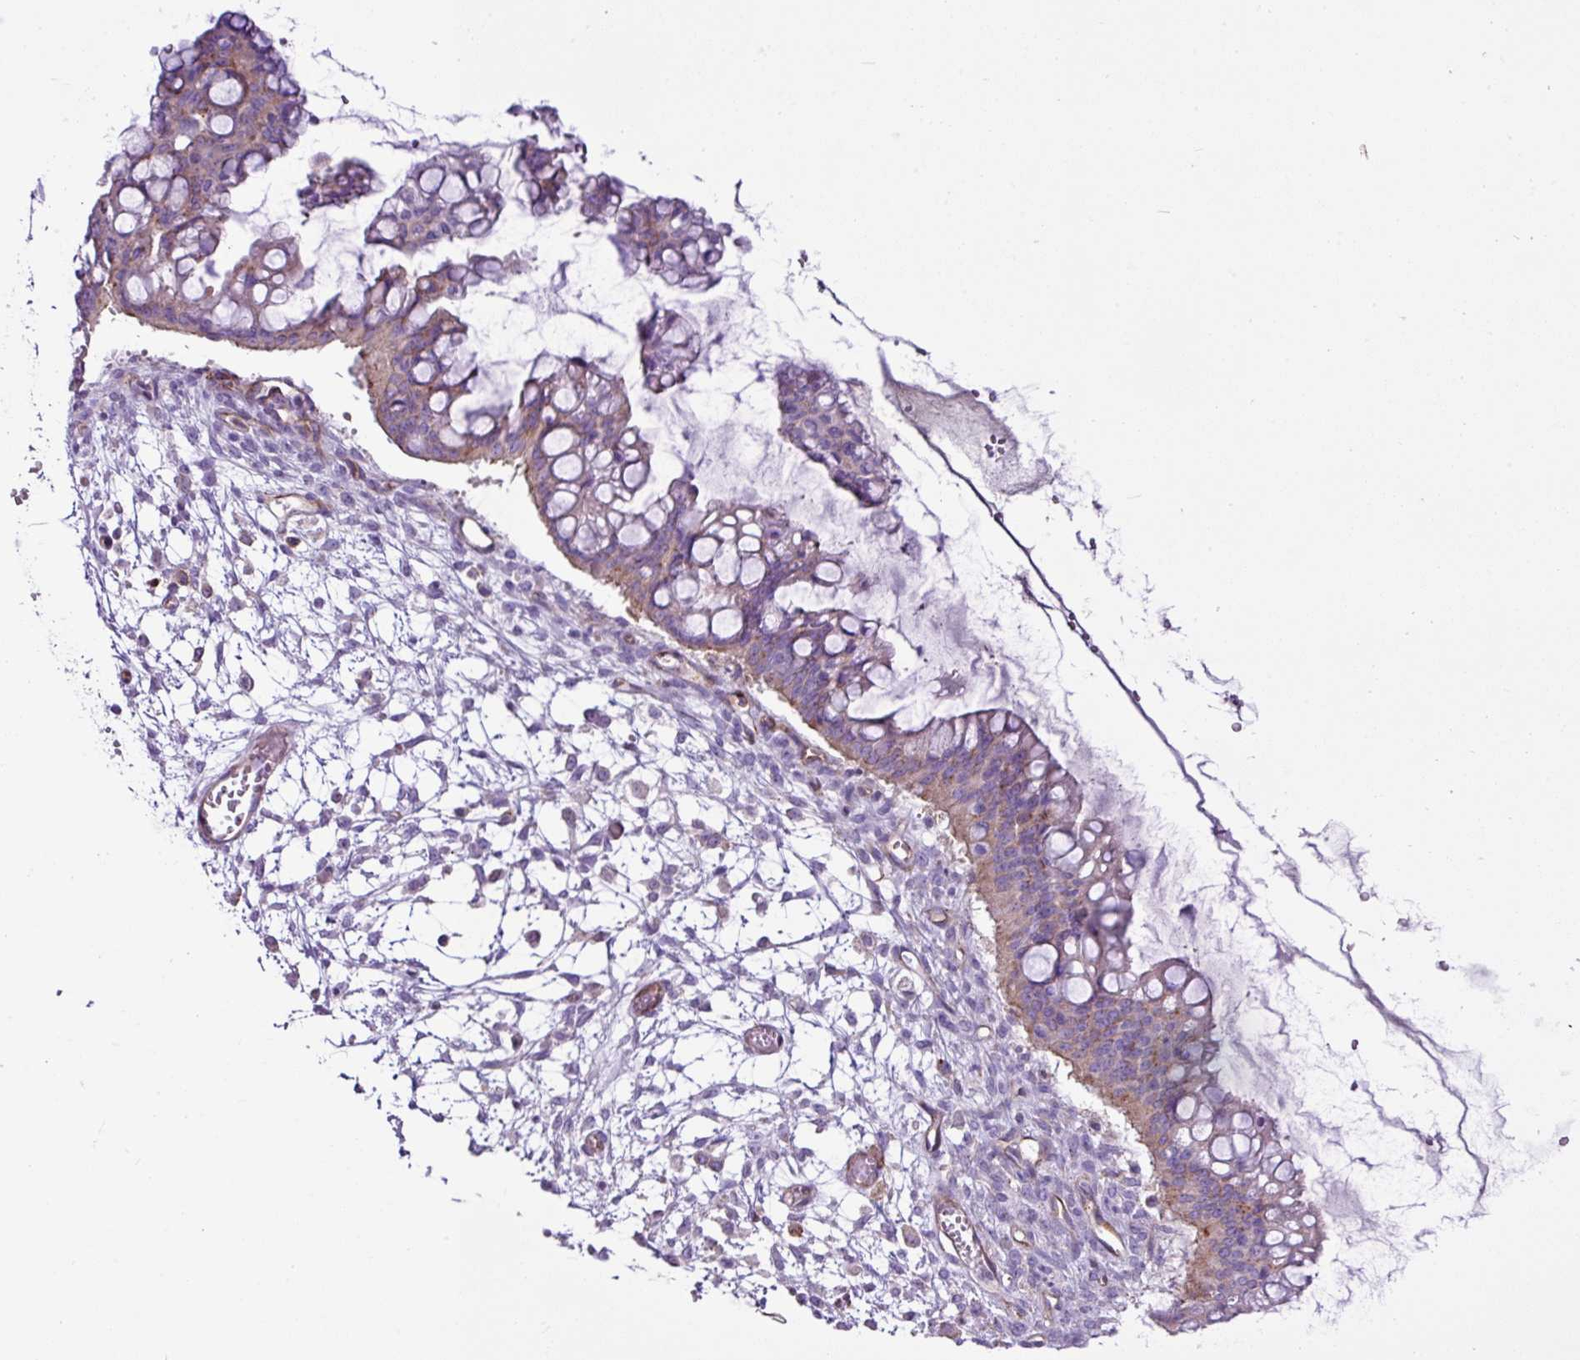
{"staining": {"intensity": "weak", "quantity": "<25%", "location": "cytoplasmic/membranous"}, "tissue": "ovarian cancer", "cell_type": "Tumor cells", "image_type": "cancer", "snomed": [{"axis": "morphology", "description": "Cystadenocarcinoma, mucinous, NOS"}, {"axis": "topography", "description": "Ovary"}], "caption": "DAB (3,3'-diaminobenzidine) immunohistochemical staining of human ovarian cancer (mucinous cystadenocarcinoma) displays no significant staining in tumor cells.", "gene": "EME2", "patient": {"sex": "female", "age": 73}}